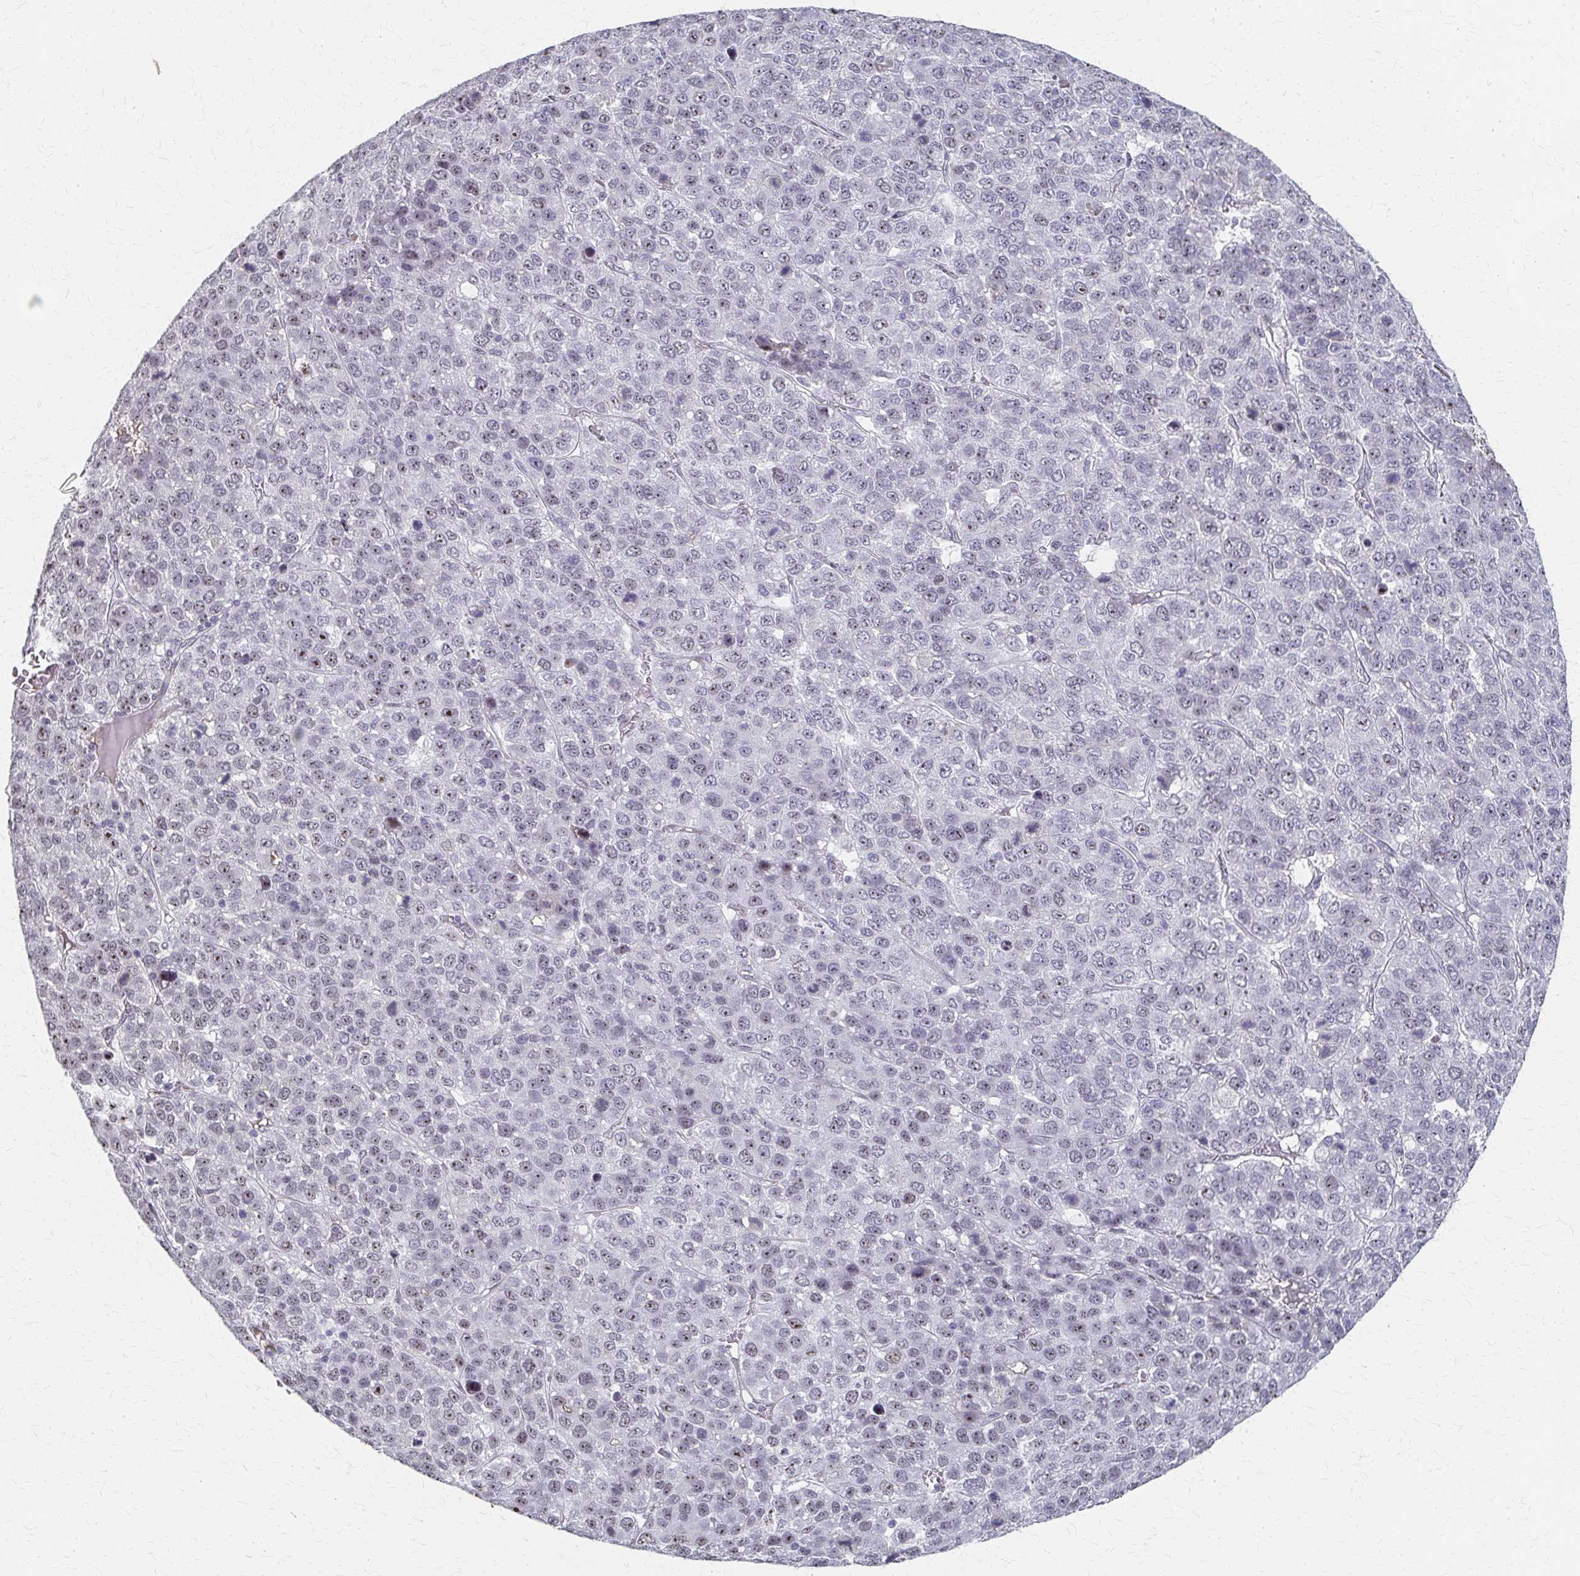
{"staining": {"intensity": "weak", "quantity": "<25%", "location": "nuclear"}, "tissue": "liver cancer", "cell_type": "Tumor cells", "image_type": "cancer", "snomed": [{"axis": "morphology", "description": "Carcinoma, Hepatocellular, NOS"}, {"axis": "topography", "description": "Liver"}], "caption": "Immunohistochemical staining of liver hepatocellular carcinoma demonstrates no significant positivity in tumor cells. (Stains: DAB (3,3'-diaminobenzidine) IHC with hematoxylin counter stain, Microscopy: brightfield microscopy at high magnification).", "gene": "PES1", "patient": {"sex": "male", "age": 69}}